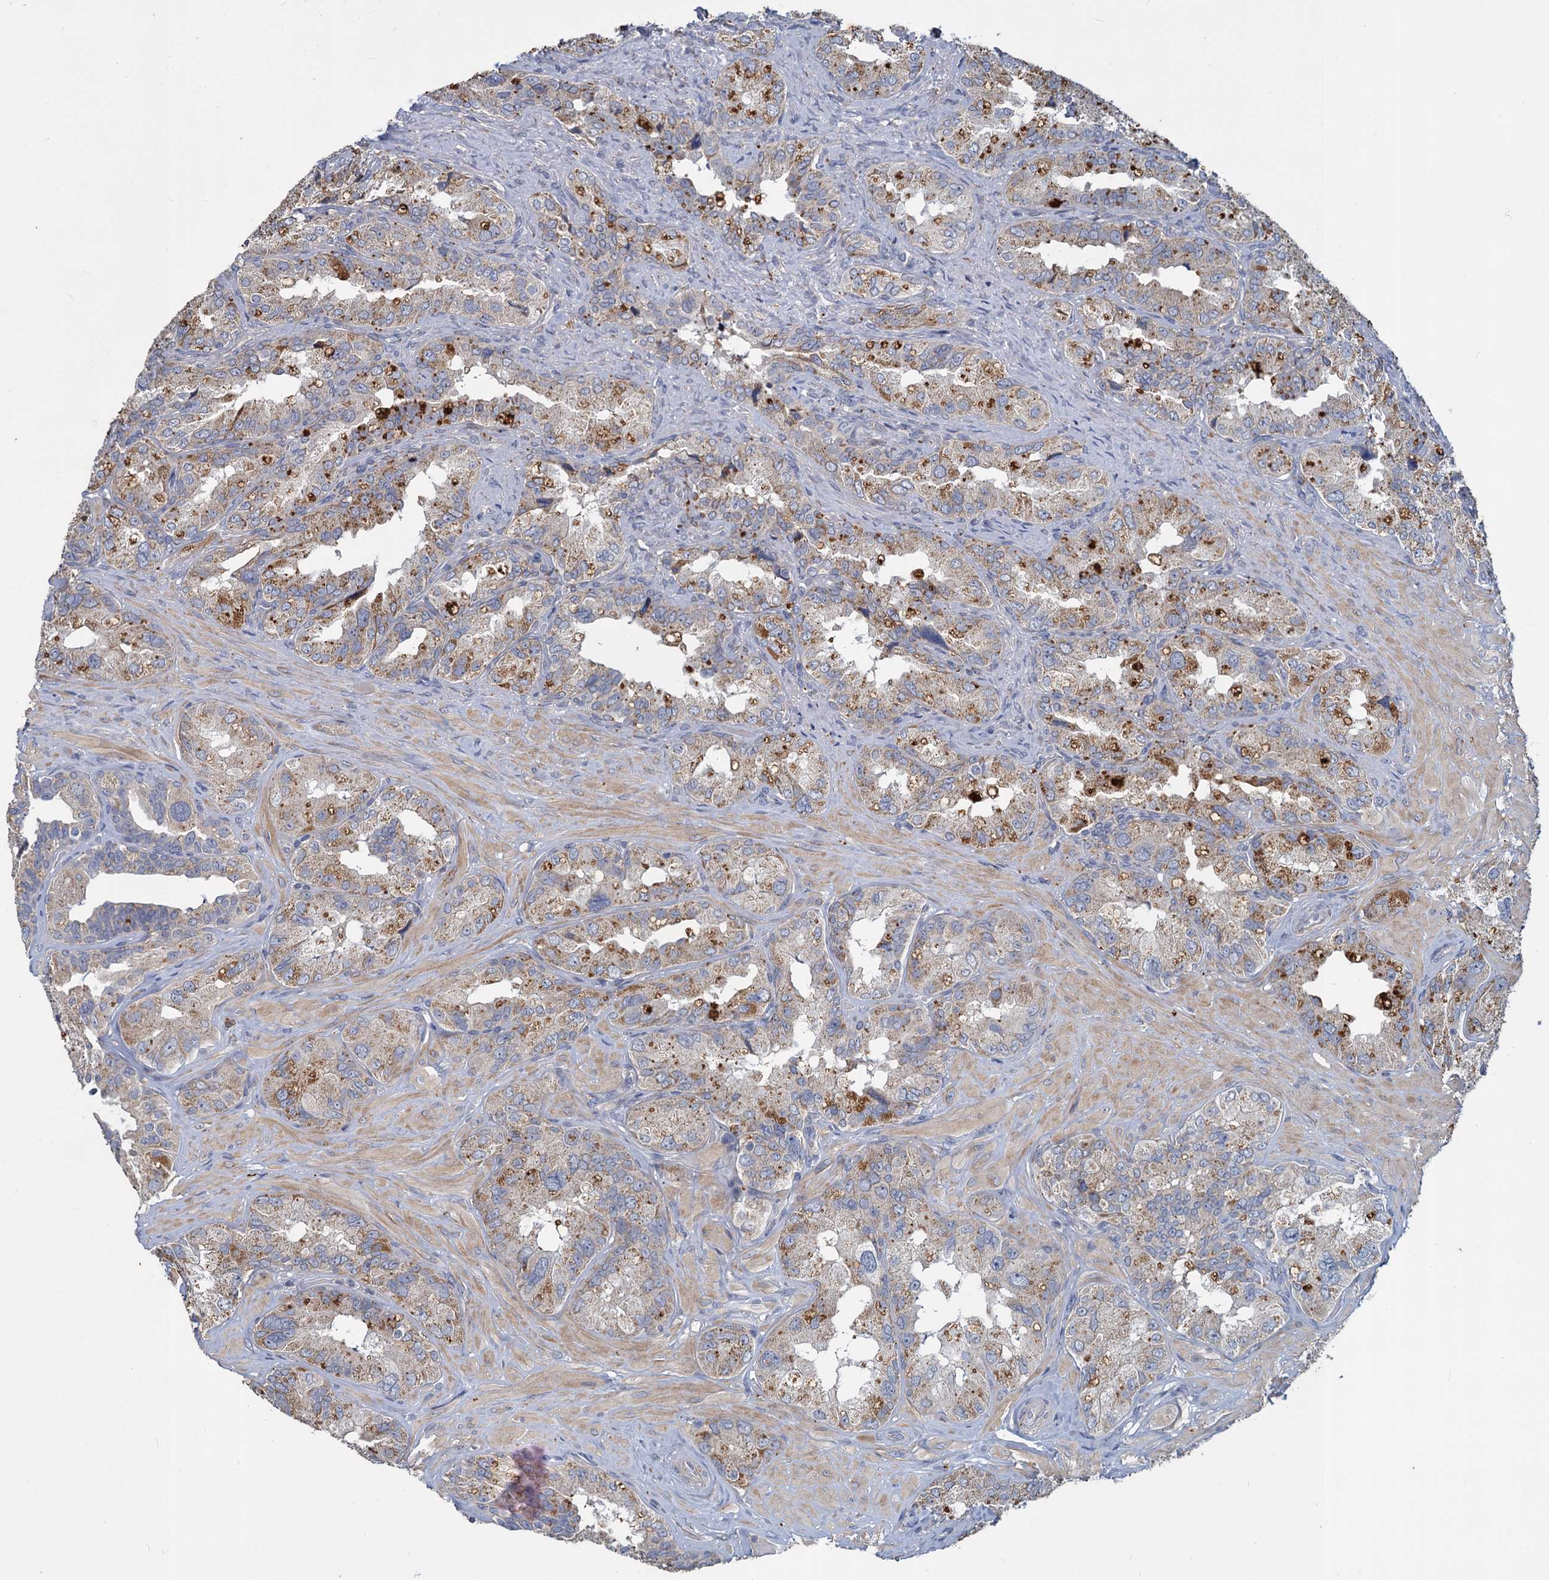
{"staining": {"intensity": "moderate", "quantity": ">75%", "location": "cytoplasmic/membranous"}, "tissue": "seminal vesicle", "cell_type": "Glandular cells", "image_type": "normal", "snomed": [{"axis": "morphology", "description": "Normal tissue, NOS"}, {"axis": "topography", "description": "Seminal veicle"}, {"axis": "topography", "description": "Peripheral nerve tissue"}], "caption": "A histopathology image showing moderate cytoplasmic/membranous expression in approximately >75% of glandular cells in benign seminal vesicle, as visualized by brown immunohistochemical staining.", "gene": "SLC2A7", "patient": {"sex": "male", "age": 67}}